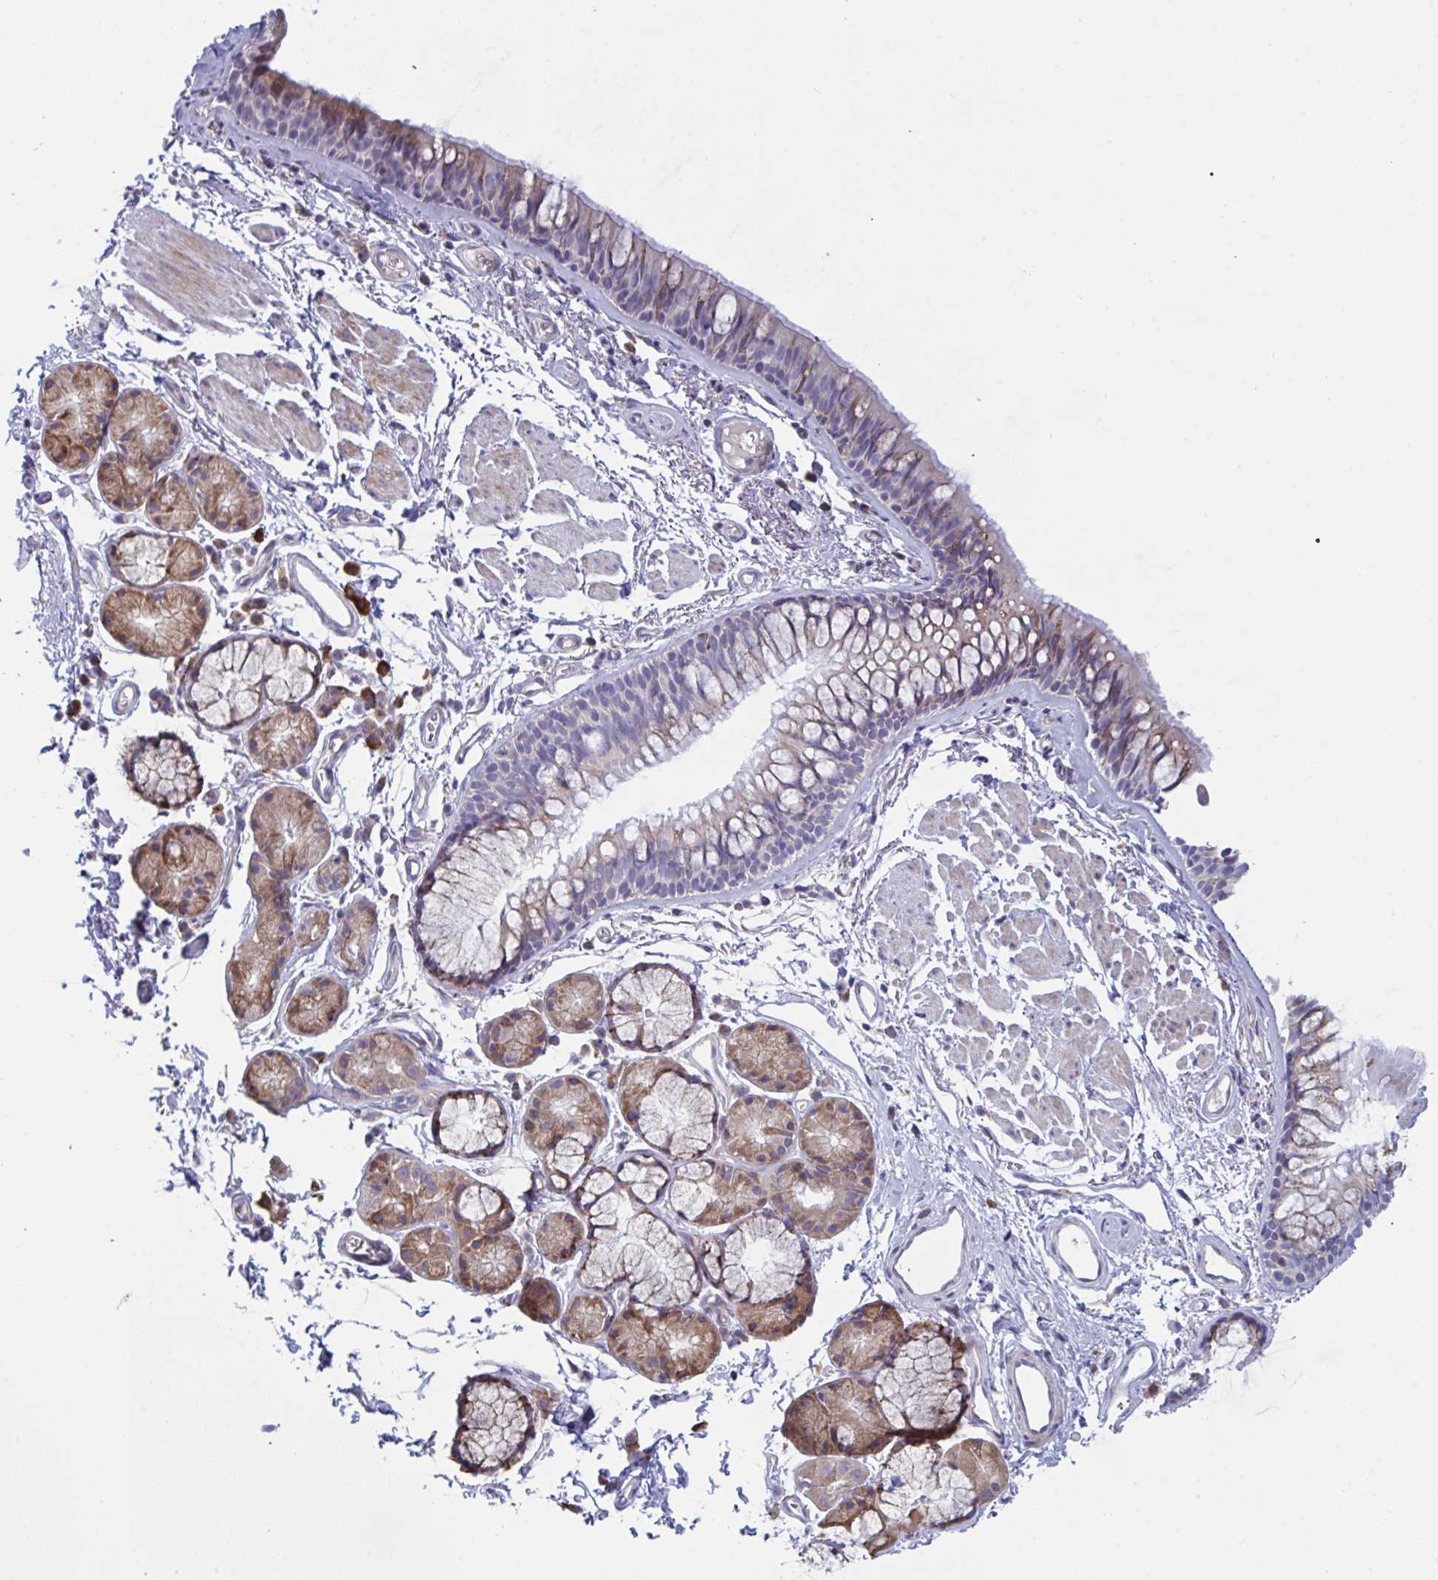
{"staining": {"intensity": "weak", "quantity": "<25%", "location": "cytoplasmic/membranous"}, "tissue": "bronchus", "cell_type": "Respiratory epithelial cells", "image_type": "normal", "snomed": [{"axis": "morphology", "description": "Normal tissue, NOS"}, {"axis": "topography", "description": "Cartilage tissue"}, {"axis": "topography", "description": "Bronchus"}], "caption": "An immunohistochemistry (IHC) histopathology image of unremarkable bronchus is shown. There is no staining in respiratory epithelial cells of bronchus. (DAB (3,3'-diaminobenzidine) immunohistochemistry, high magnification).", "gene": "MYMK", "patient": {"sex": "female", "age": 79}}